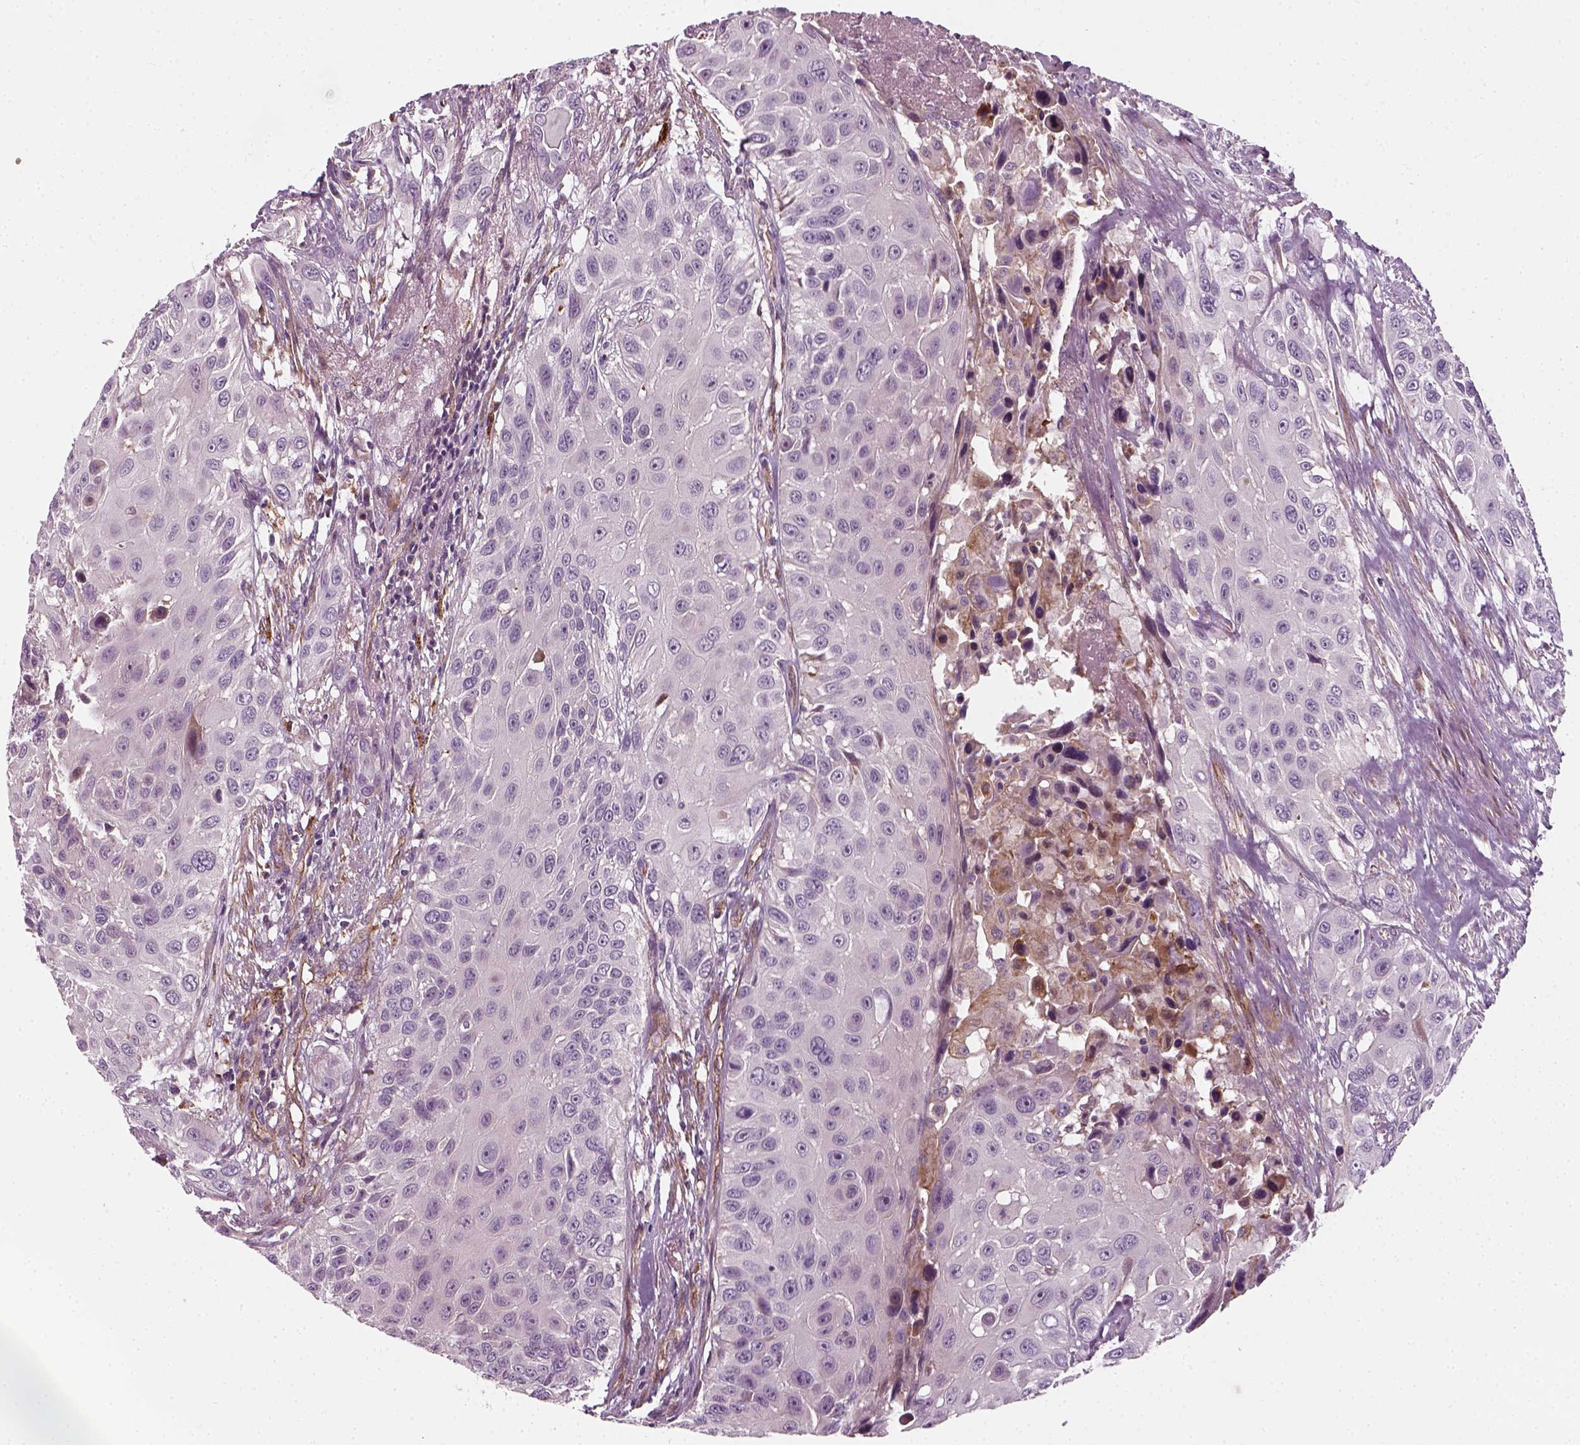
{"staining": {"intensity": "negative", "quantity": "none", "location": "none"}, "tissue": "urothelial cancer", "cell_type": "Tumor cells", "image_type": "cancer", "snomed": [{"axis": "morphology", "description": "Urothelial carcinoma, NOS"}, {"axis": "topography", "description": "Urinary bladder"}], "caption": "Human urothelial cancer stained for a protein using IHC shows no staining in tumor cells.", "gene": "DNASE1L1", "patient": {"sex": "male", "age": 55}}